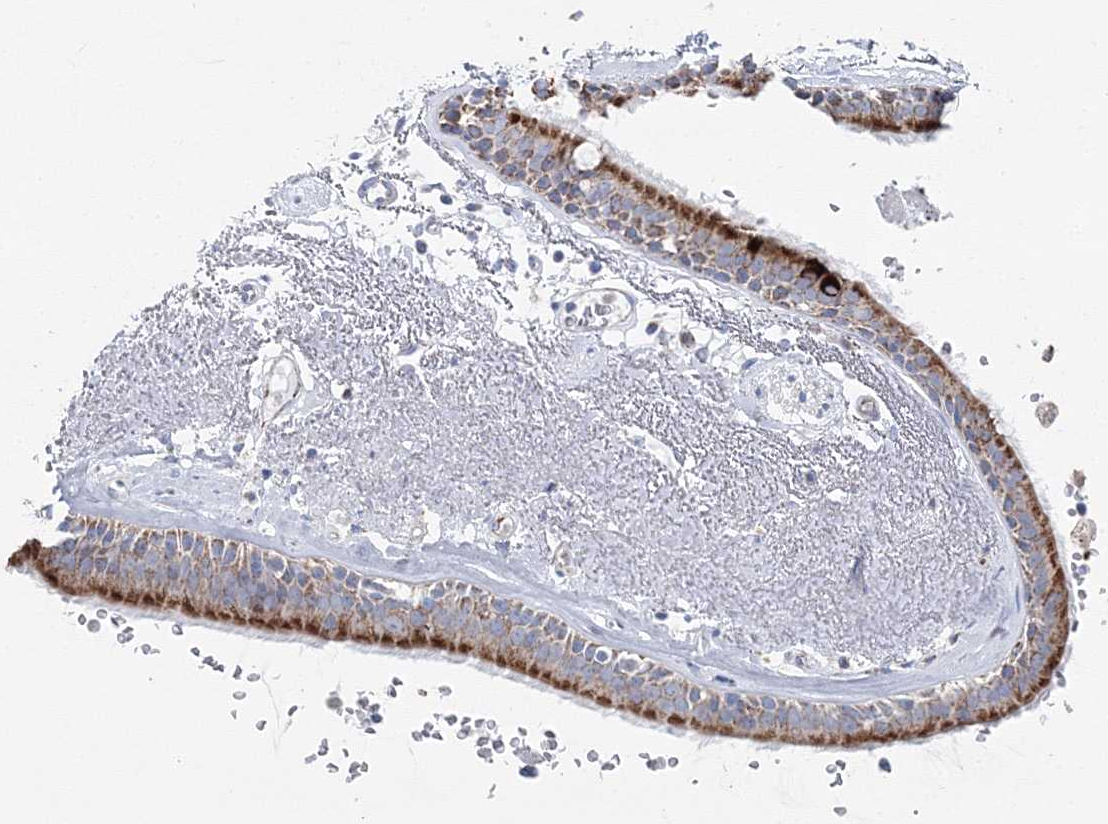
{"staining": {"intensity": "negative", "quantity": "none", "location": "none"}, "tissue": "adipose tissue", "cell_type": "Adipocytes", "image_type": "normal", "snomed": [{"axis": "morphology", "description": "Normal tissue, NOS"}, {"axis": "topography", "description": "Cartilage tissue"}], "caption": "The micrograph displays no significant expression in adipocytes of adipose tissue. (DAB immunohistochemistry, high magnification).", "gene": "HIBCH", "patient": {"sex": "female", "age": 63}}